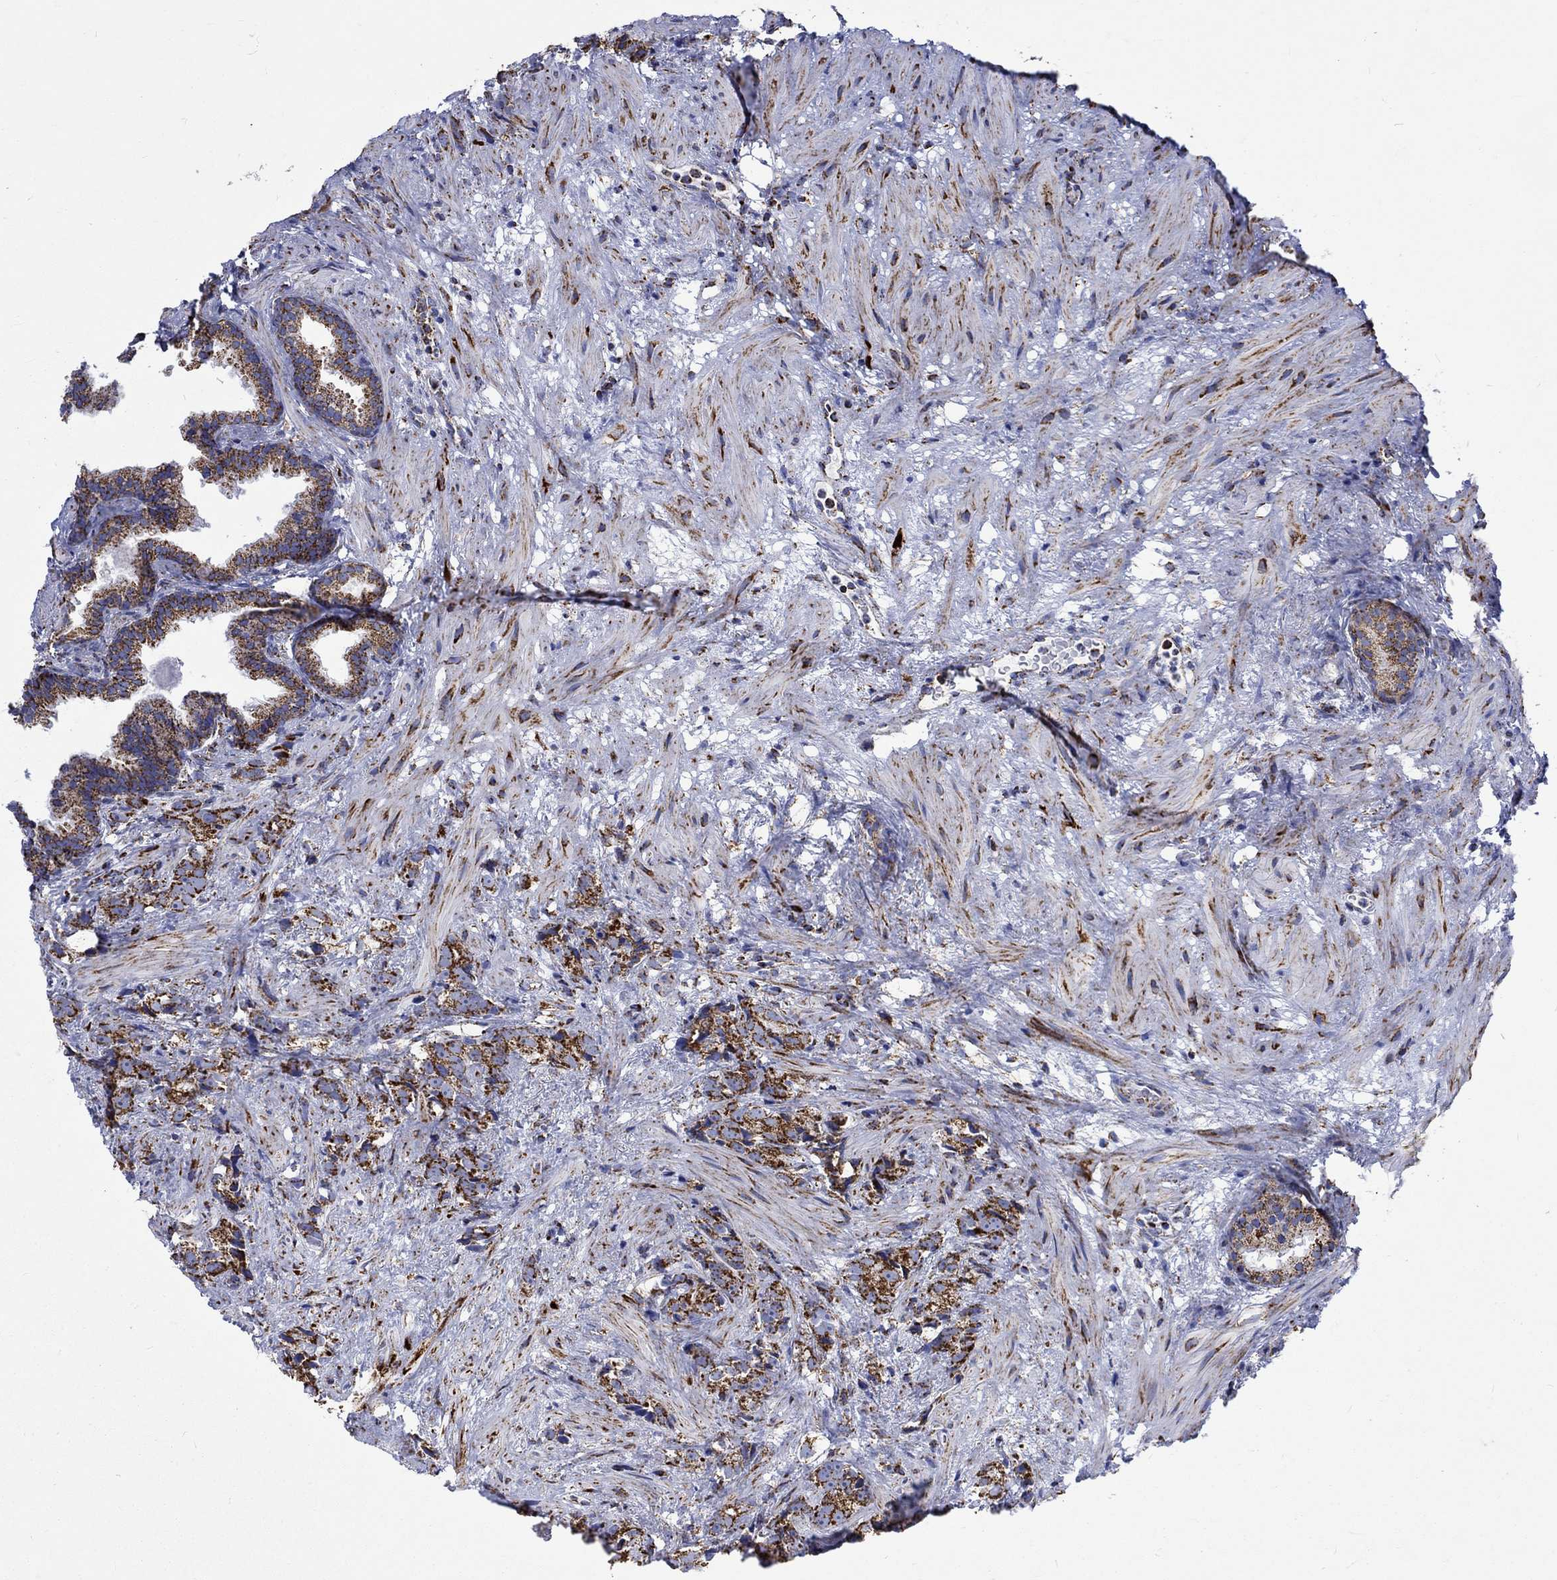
{"staining": {"intensity": "strong", "quantity": ">75%", "location": "cytoplasmic/membranous"}, "tissue": "prostate cancer", "cell_type": "Tumor cells", "image_type": "cancer", "snomed": [{"axis": "morphology", "description": "Adenocarcinoma, High grade"}, {"axis": "topography", "description": "Prostate"}], "caption": "High-grade adenocarcinoma (prostate) stained for a protein shows strong cytoplasmic/membranous positivity in tumor cells.", "gene": "RCE1", "patient": {"sex": "male", "age": 90}}